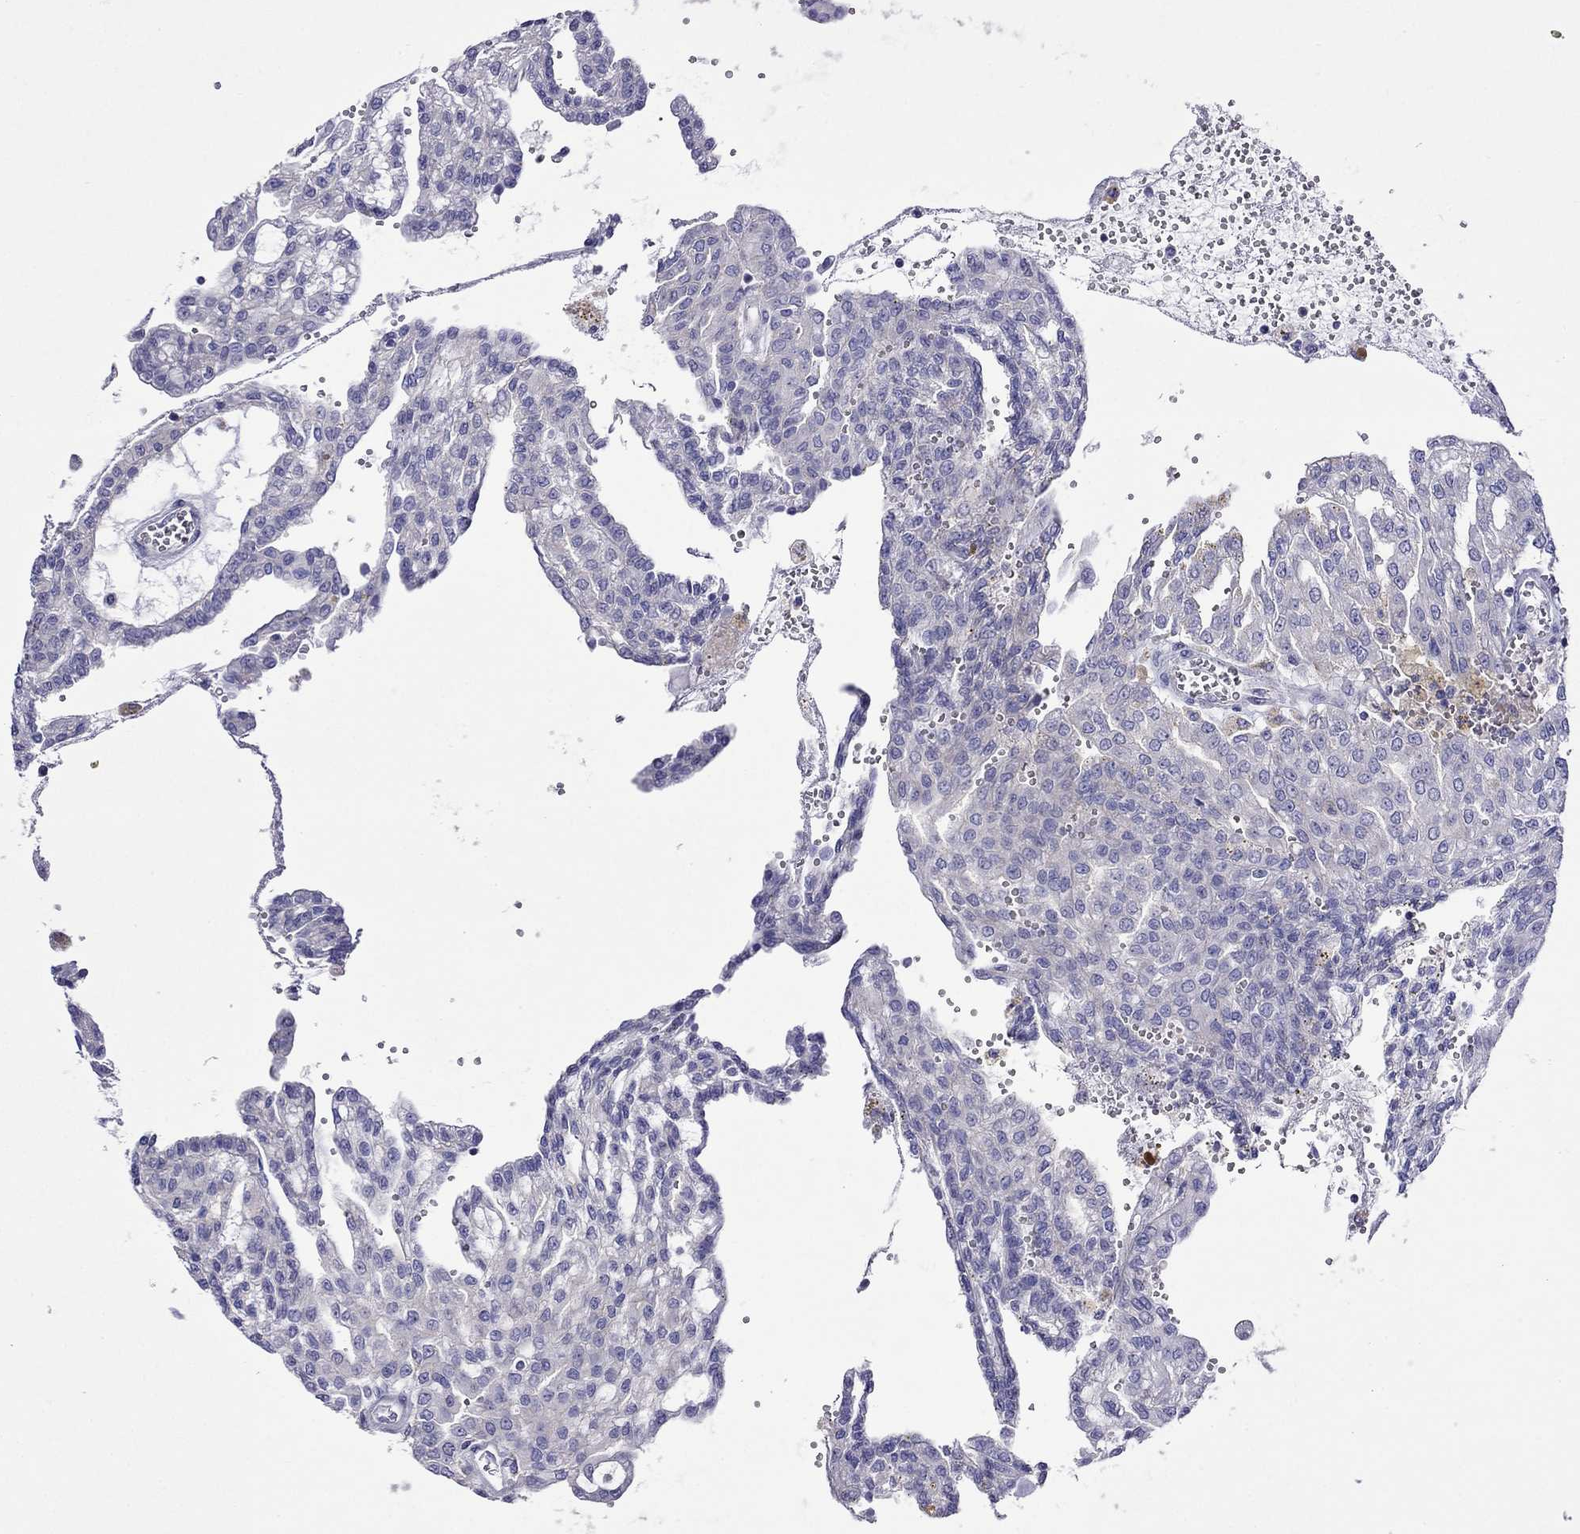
{"staining": {"intensity": "negative", "quantity": "none", "location": "none"}, "tissue": "renal cancer", "cell_type": "Tumor cells", "image_type": "cancer", "snomed": [{"axis": "morphology", "description": "Adenocarcinoma, NOS"}, {"axis": "topography", "description": "Kidney"}], "caption": "The micrograph shows no staining of tumor cells in renal cancer (adenocarcinoma).", "gene": "MPZ", "patient": {"sex": "male", "age": 63}}